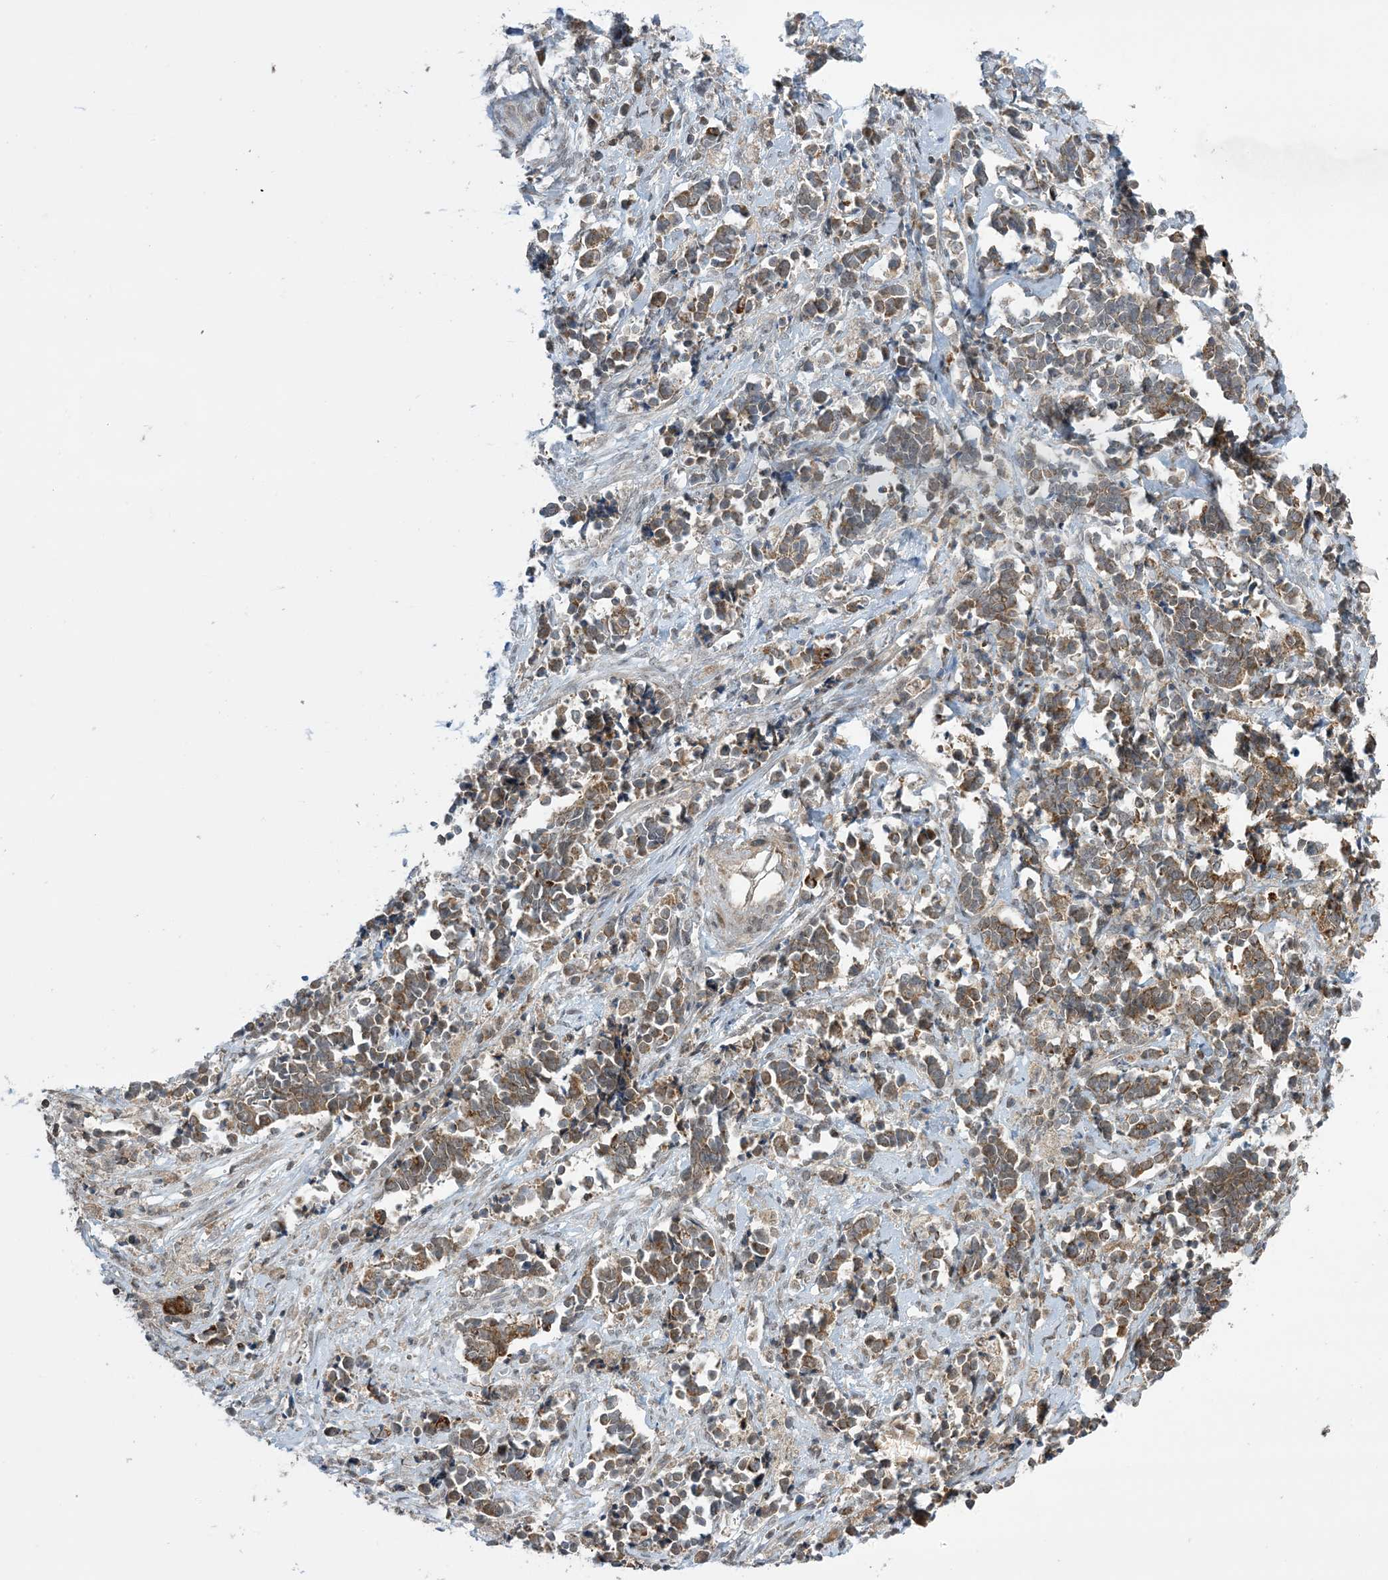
{"staining": {"intensity": "moderate", "quantity": ">75%", "location": "cytoplasmic/membranous"}, "tissue": "cervical cancer", "cell_type": "Tumor cells", "image_type": "cancer", "snomed": [{"axis": "morphology", "description": "Normal tissue, NOS"}, {"axis": "morphology", "description": "Squamous cell carcinoma, NOS"}, {"axis": "topography", "description": "Cervix"}], "caption": "A photomicrograph of squamous cell carcinoma (cervical) stained for a protein reveals moderate cytoplasmic/membranous brown staining in tumor cells.", "gene": "PHLDB2", "patient": {"sex": "female", "age": 35}}